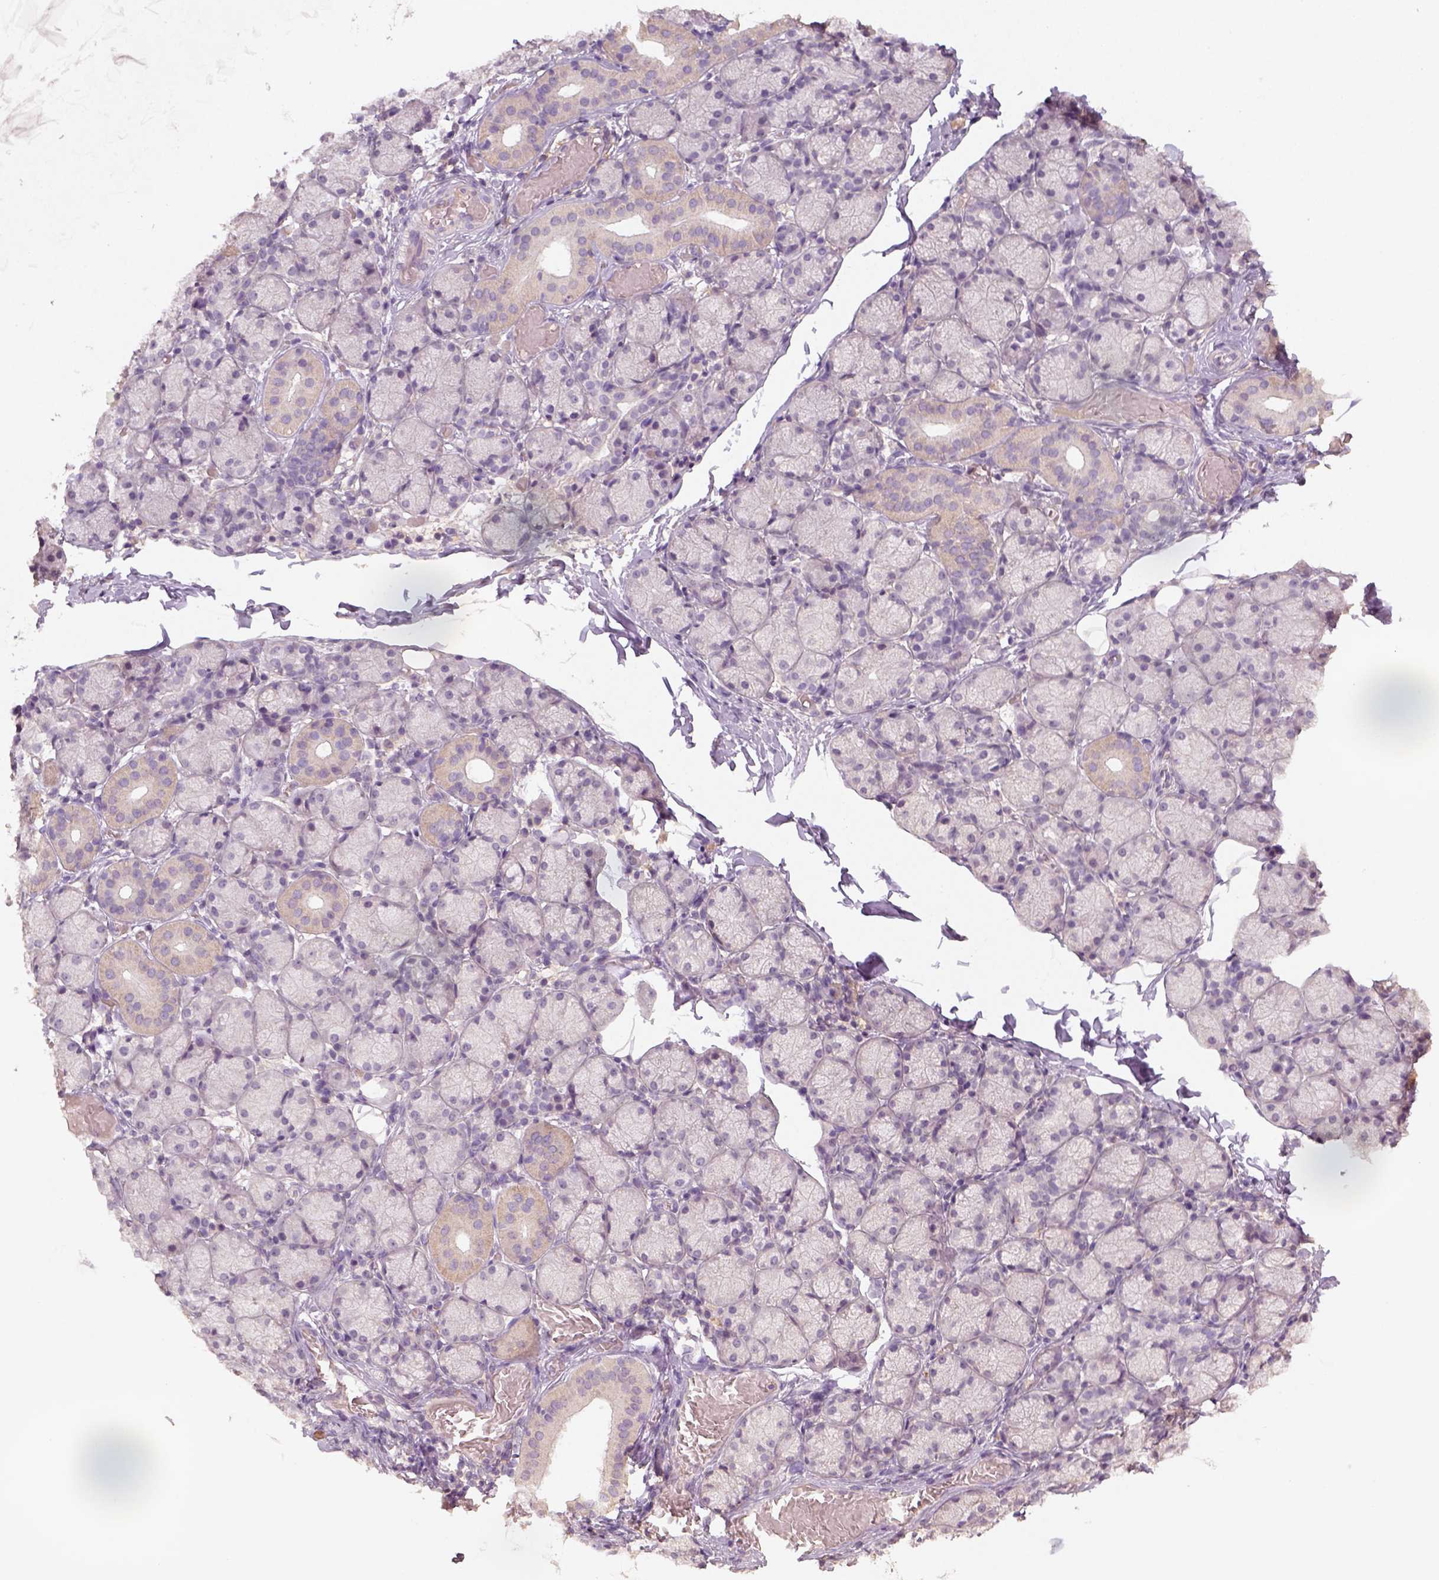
{"staining": {"intensity": "weak", "quantity": "<25%", "location": "cytoplasmic/membranous"}, "tissue": "salivary gland", "cell_type": "Glandular cells", "image_type": "normal", "snomed": [{"axis": "morphology", "description": "Normal tissue, NOS"}, {"axis": "topography", "description": "Salivary gland"}, {"axis": "topography", "description": "Peripheral nerve tissue"}], "caption": "DAB immunohistochemical staining of unremarkable human salivary gland demonstrates no significant positivity in glandular cells.", "gene": "AQP9", "patient": {"sex": "female", "age": 24}}